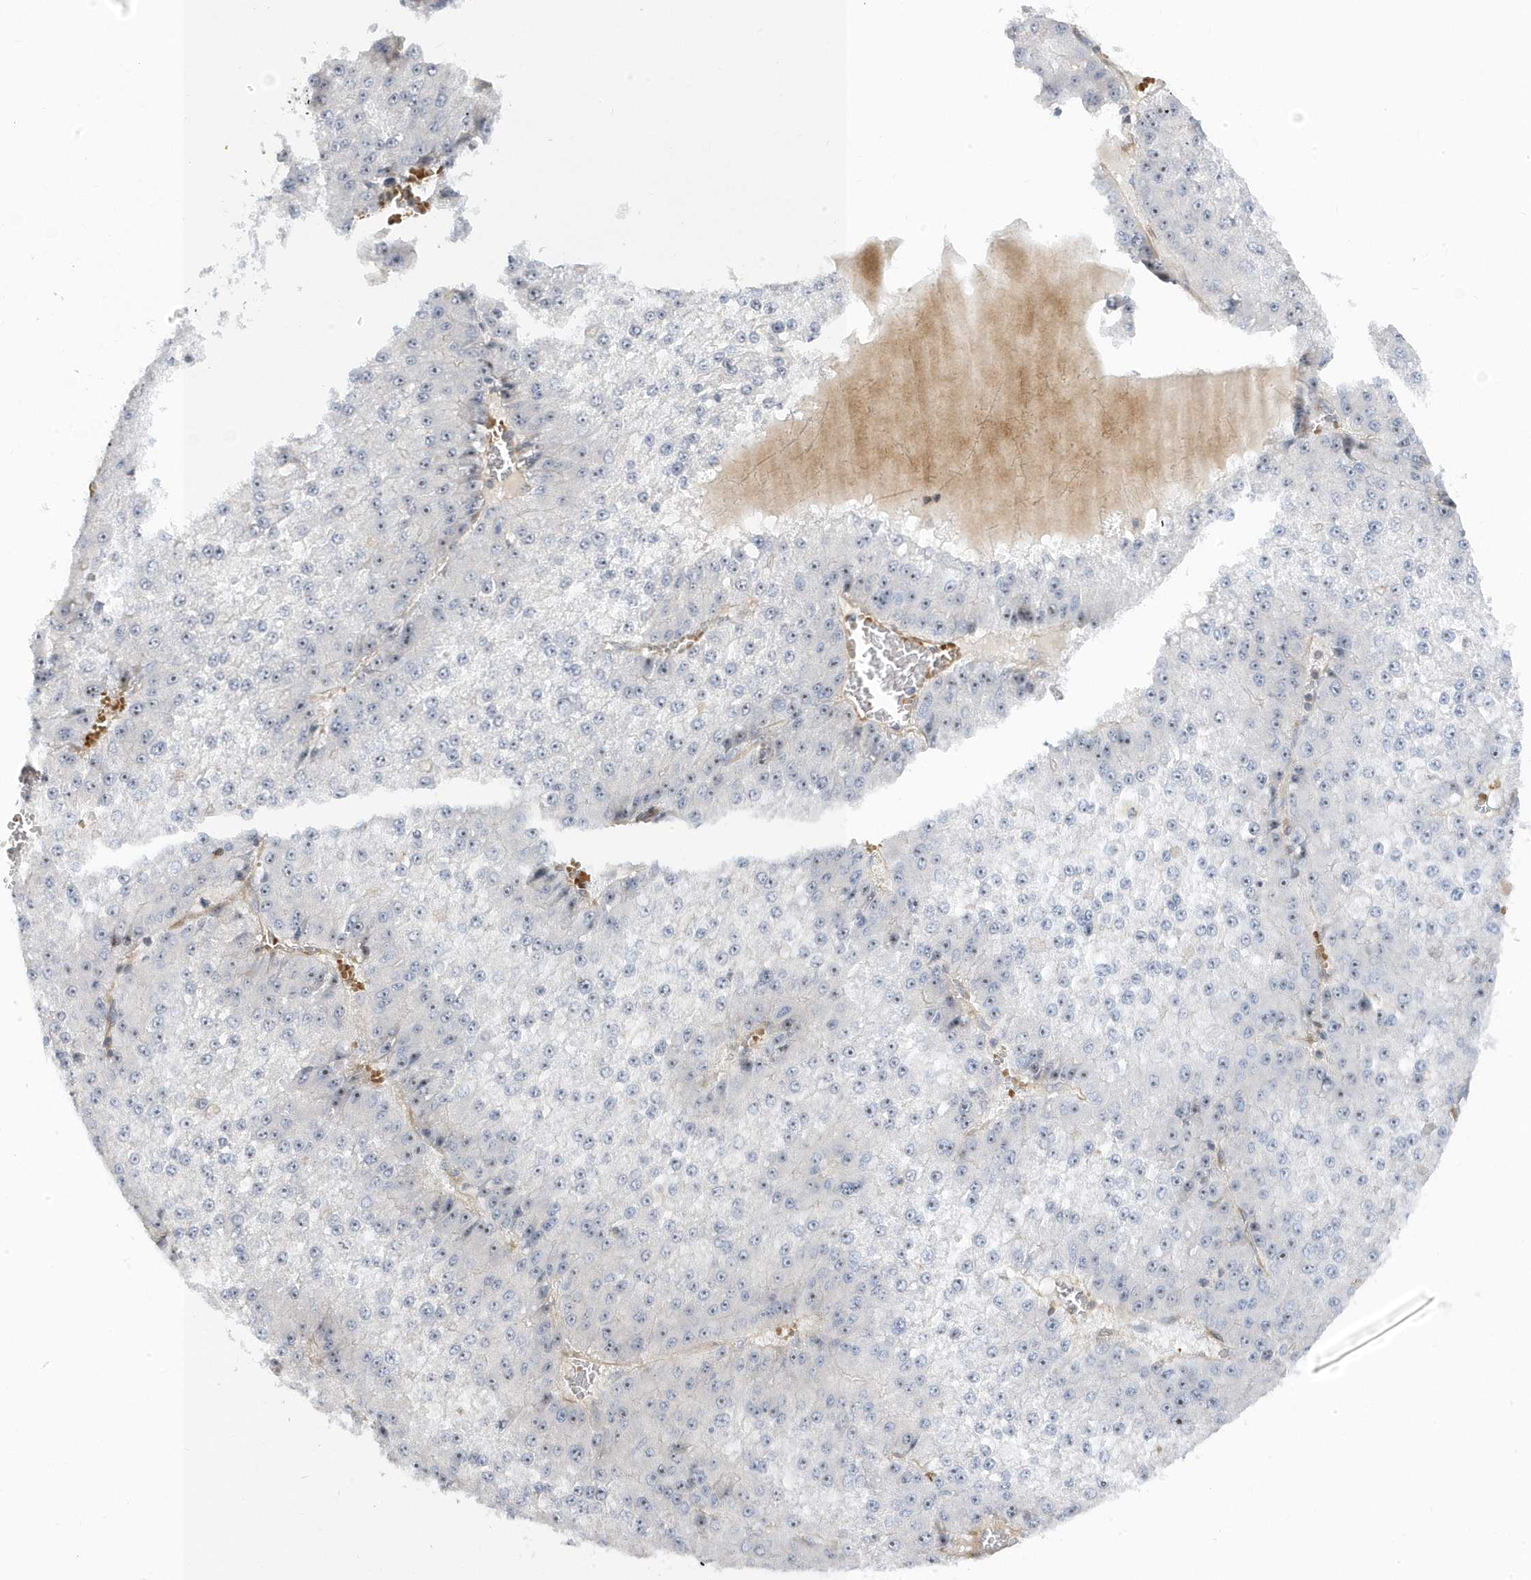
{"staining": {"intensity": "negative", "quantity": "none", "location": "none"}, "tissue": "liver cancer", "cell_type": "Tumor cells", "image_type": "cancer", "snomed": [{"axis": "morphology", "description": "Carcinoma, Hepatocellular, NOS"}, {"axis": "topography", "description": "Liver"}], "caption": "Protein analysis of liver cancer exhibits no significant expression in tumor cells. (DAB IHC with hematoxylin counter stain).", "gene": "MAP7D3", "patient": {"sex": "female", "age": 73}}